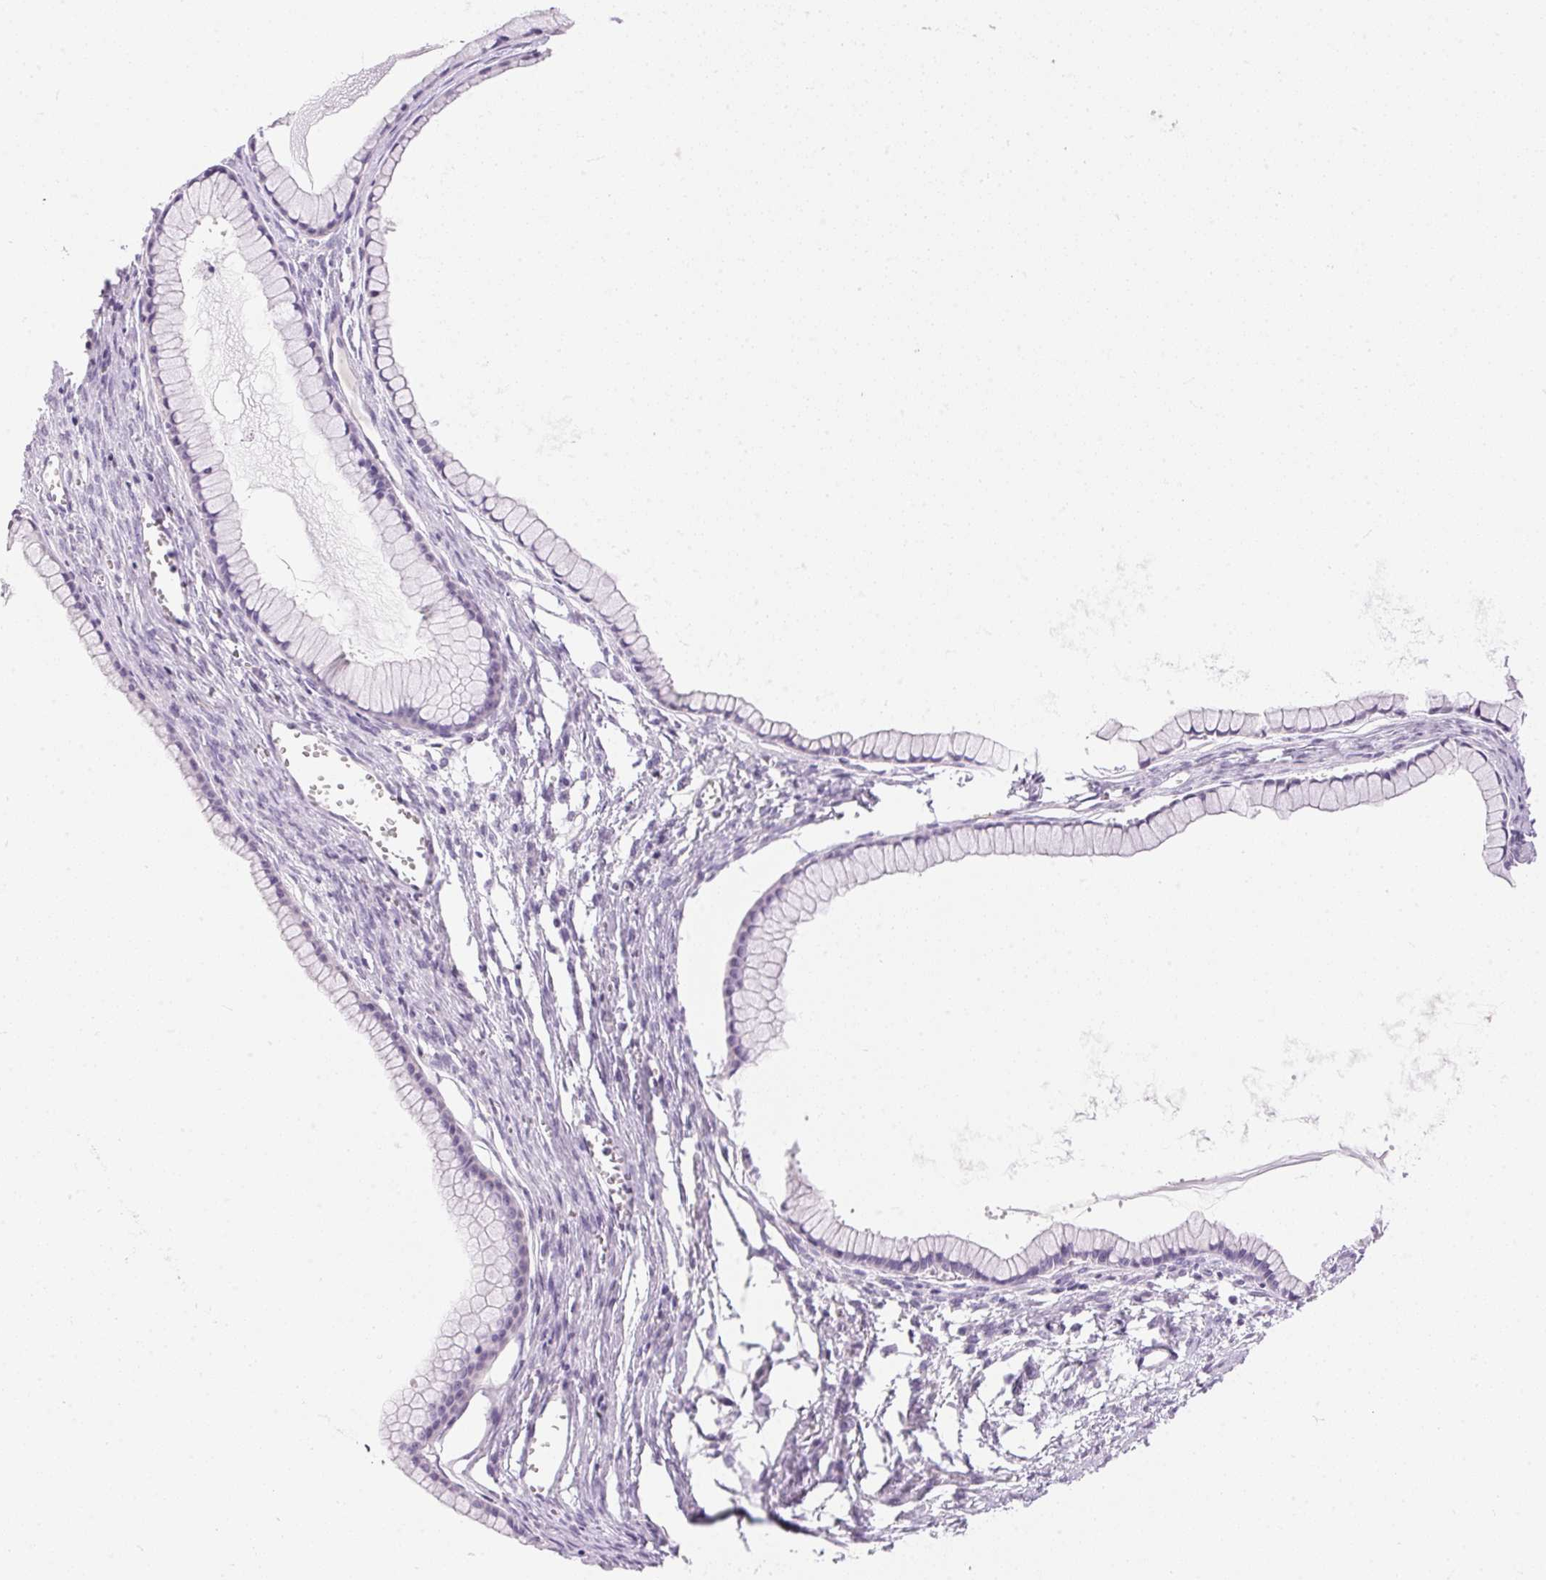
{"staining": {"intensity": "negative", "quantity": "none", "location": "none"}, "tissue": "ovarian cancer", "cell_type": "Tumor cells", "image_type": "cancer", "snomed": [{"axis": "morphology", "description": "Cystadenocarcinoma, mucinous, NOS"}, {"axis": "topography", "description": "Ovary"}], "caption": "Photomicrograph shows no protein staining in tumor cells of mucinous cystadenocarcinoma (ovarian) tissue. Brightfield microscopy of immunohistochemistry (IHC) stained with DAB (3,3'-diaminobenzidine) (brown) and hematoxylin (blue), captured at high magnification.", "gene": "PNLIPRP3", "patient": {"sex": "female", "age": 41}}